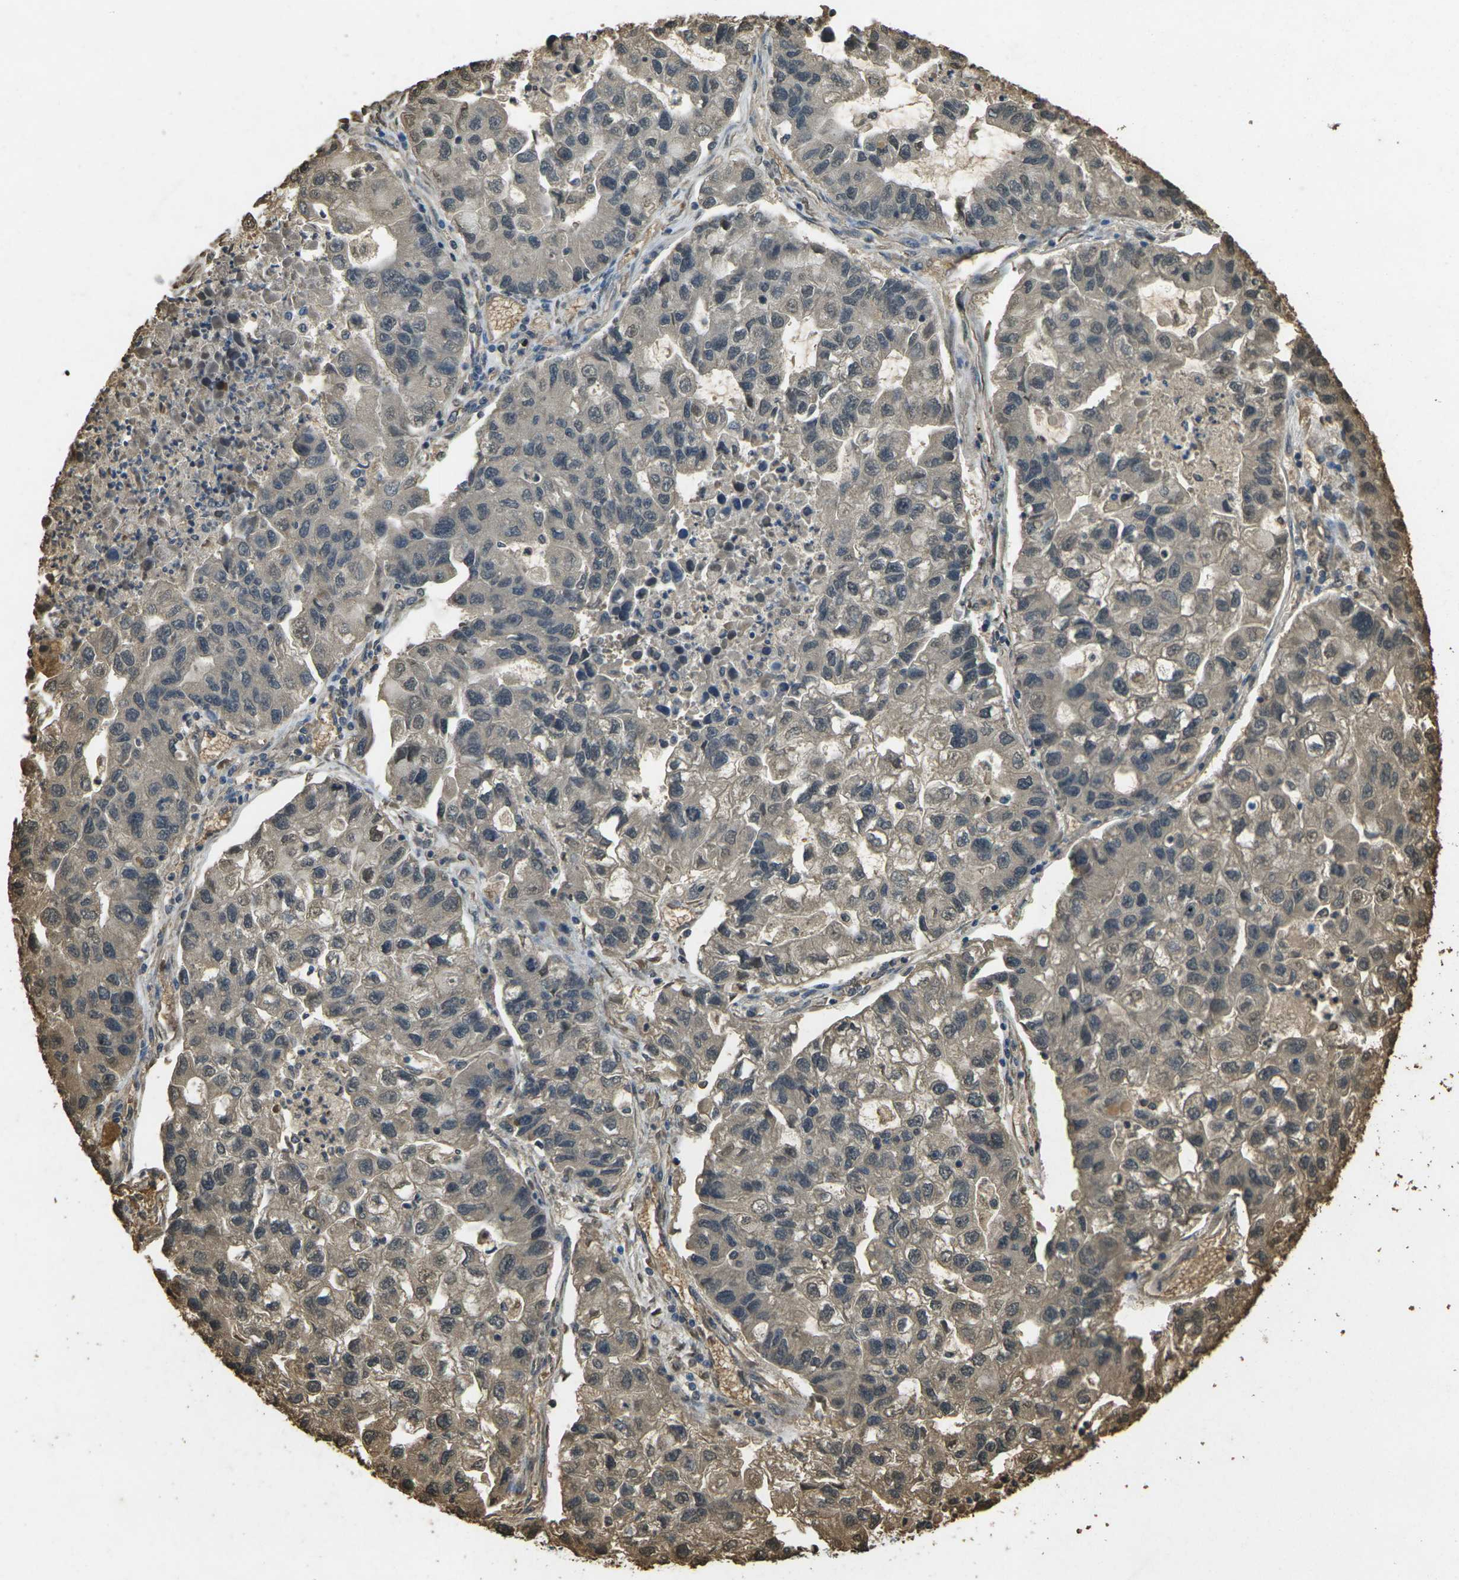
{"staining": {"intensity": "moderate", "quantity": ">75%", "location": "cytoplasmic/membranous"}, "tissue": "lung cancer", "cell_type": "Tumor cells", "image_type": "cancer", "snomed": [{"axis": "morphology", "description": "Adenocarcinoma, NOS"}, {"axis": "topography", "description": "Lung"}], "caption": "An image of human adenocarcinoma (lung) stained for a protein shows moderate cytoplasmic/membranous brown staining in tumor cells.", "gene": "HBB", "patient": {"sex": "female", "age": 51}}